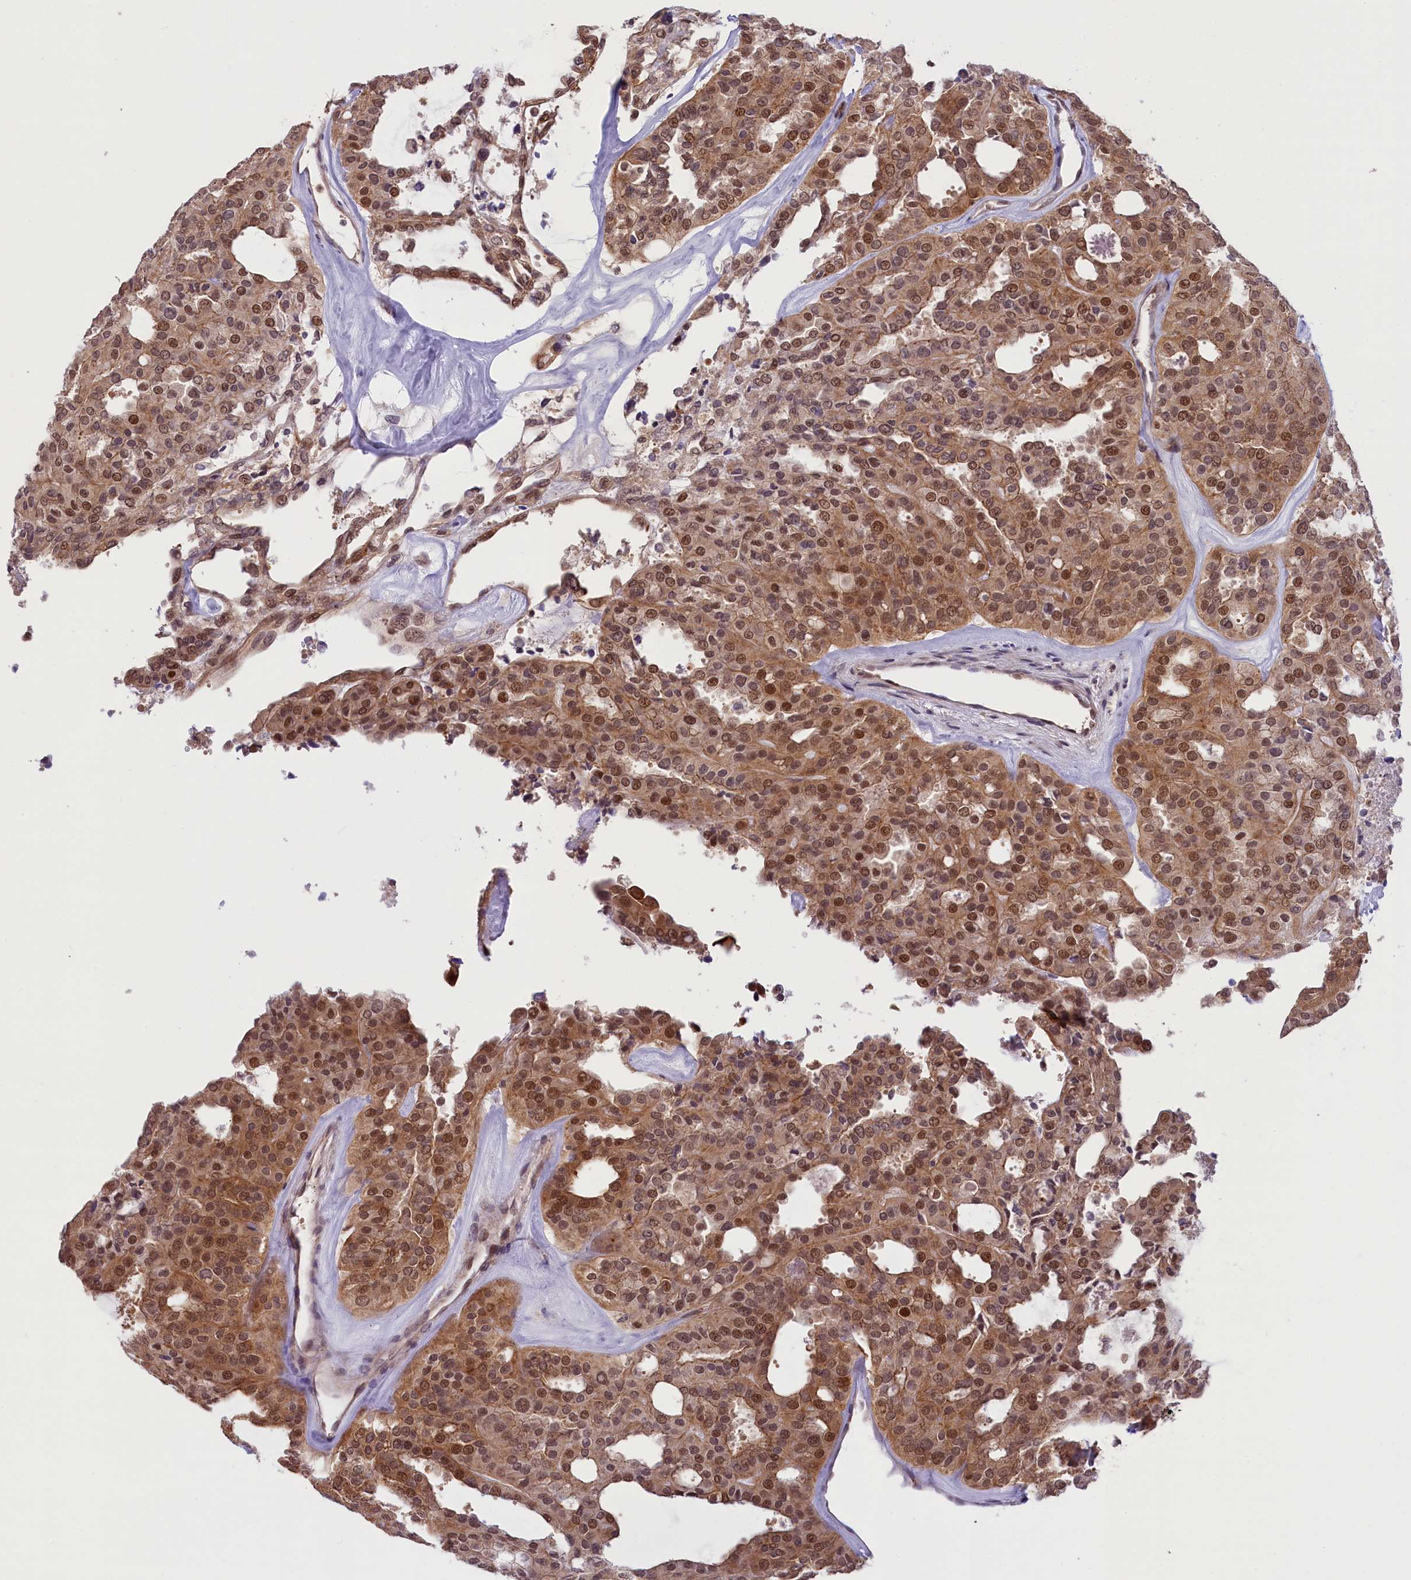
{"staining": {"intensity": "moderate", "quantity": ">75%", "location": "cytoplasmic/membranous,nuclear"}, "tissue": "thyroid cancer", "cell_type": "Tumor cells", "image_type": "cancer", "snomed": [{"axis": "morphology", "description": "Follicular adenoma carcinoma, NOS"}, {"axis": "topography", "description": "Thyroid gland"}], "caption": "Tumor cells exhibit medium levels of moderate cytoplasmic/membranous and nuclear expression in about >75% of cells in thyroid follicular adenoma carcinoma.", "gene": "CARD8", "patient": {"sex": "male", "age": 75}}